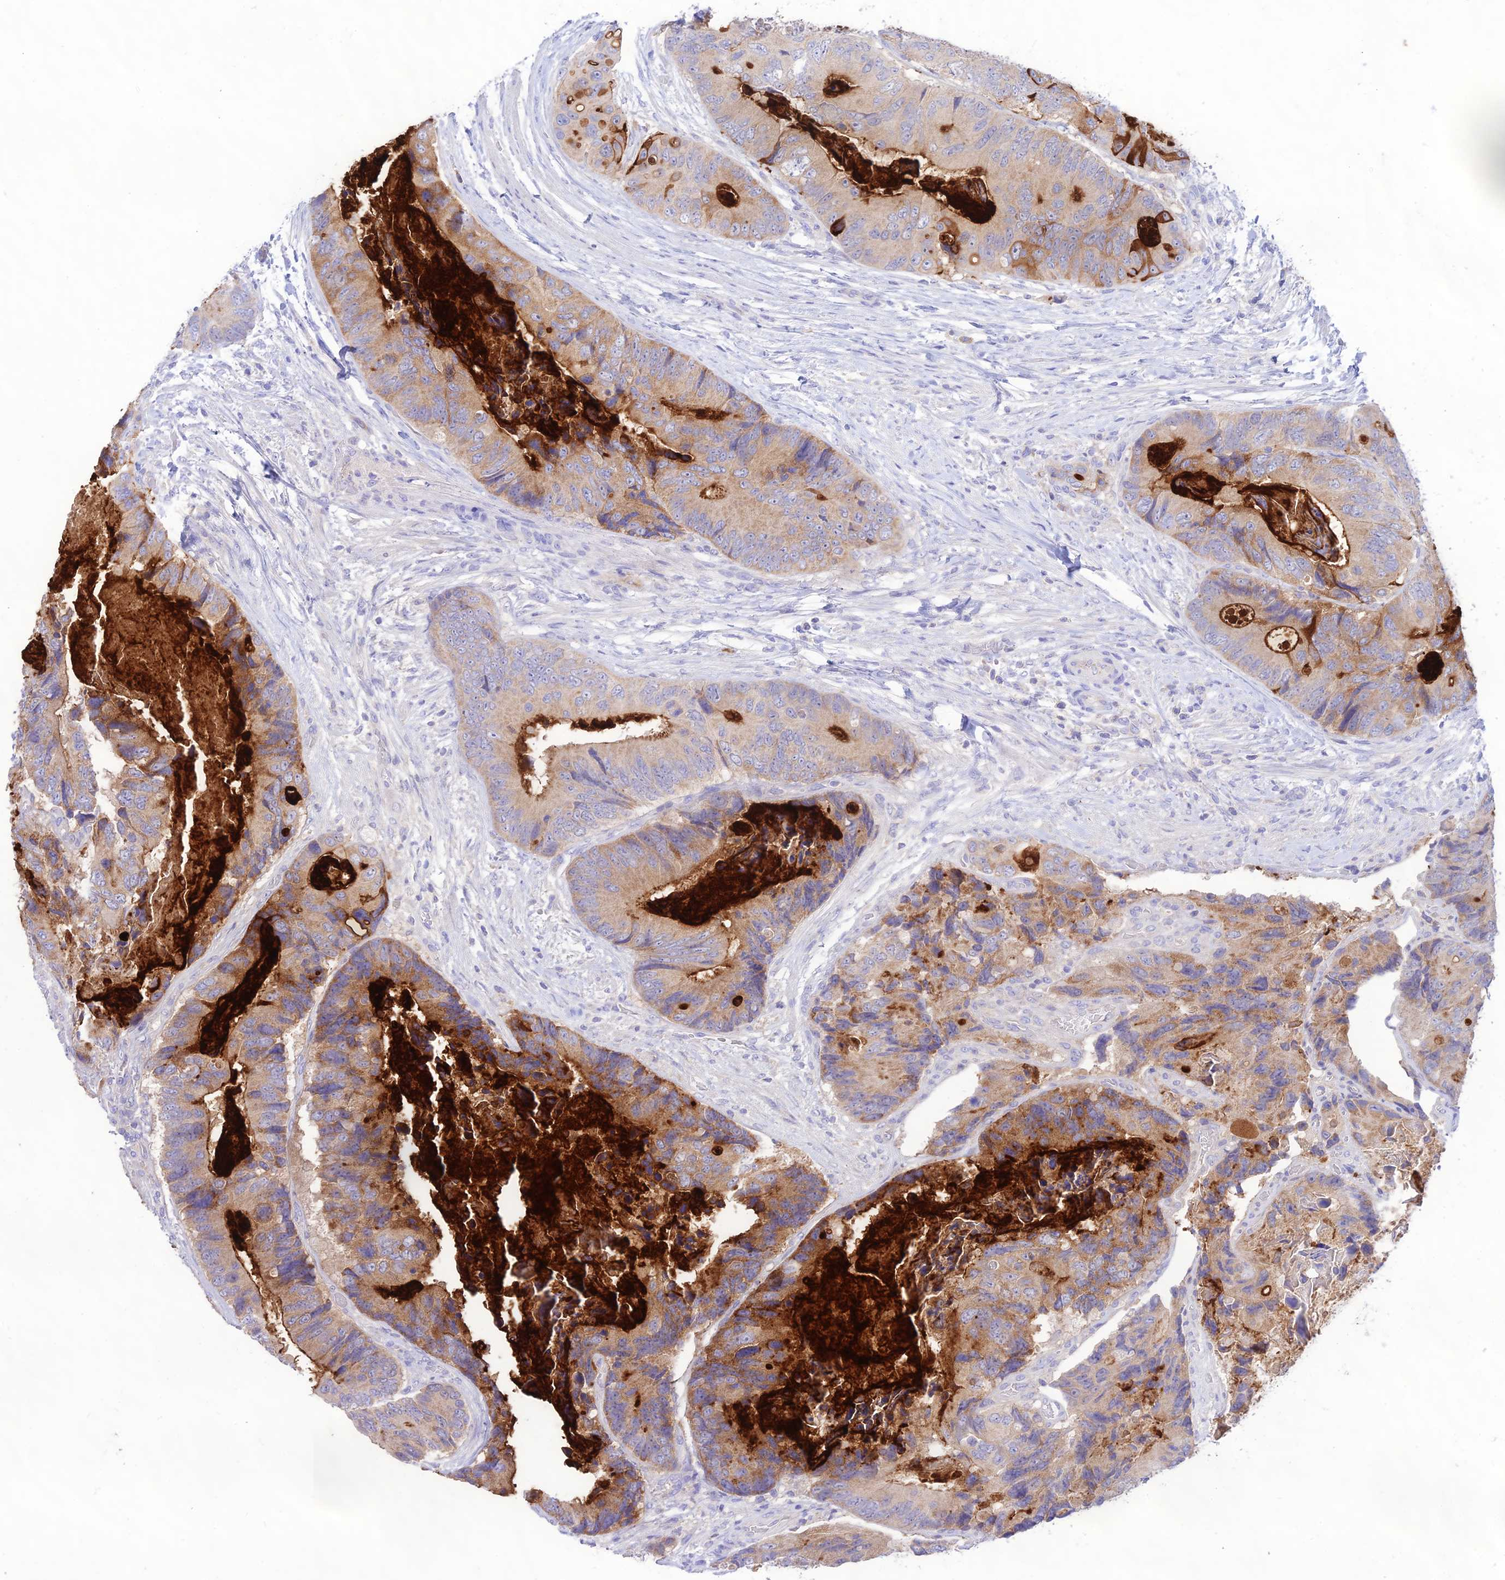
{"staining": {"intensity": "moderate", "quantity": "<25%", "location": "cytoplasmic/membranous"}, "tissue": "colorectal cancer", "cell_type": "Tumor cells", "image_type": "cancer", "snomed": [{"axis": "morphology", "description": "Adenocarcinoma, NOS"}, {"axis": "topography", "description": "Colon"}], "caption": "Approximately <25% of tumor cells in human adenocarcinoma (colorectal) show moderate cytoplasmic/membranous protein expression as visualized by brown immunohistochemical staining.", "gene": "NLRP9", "patient": {"sex": "male", "age": 84}}